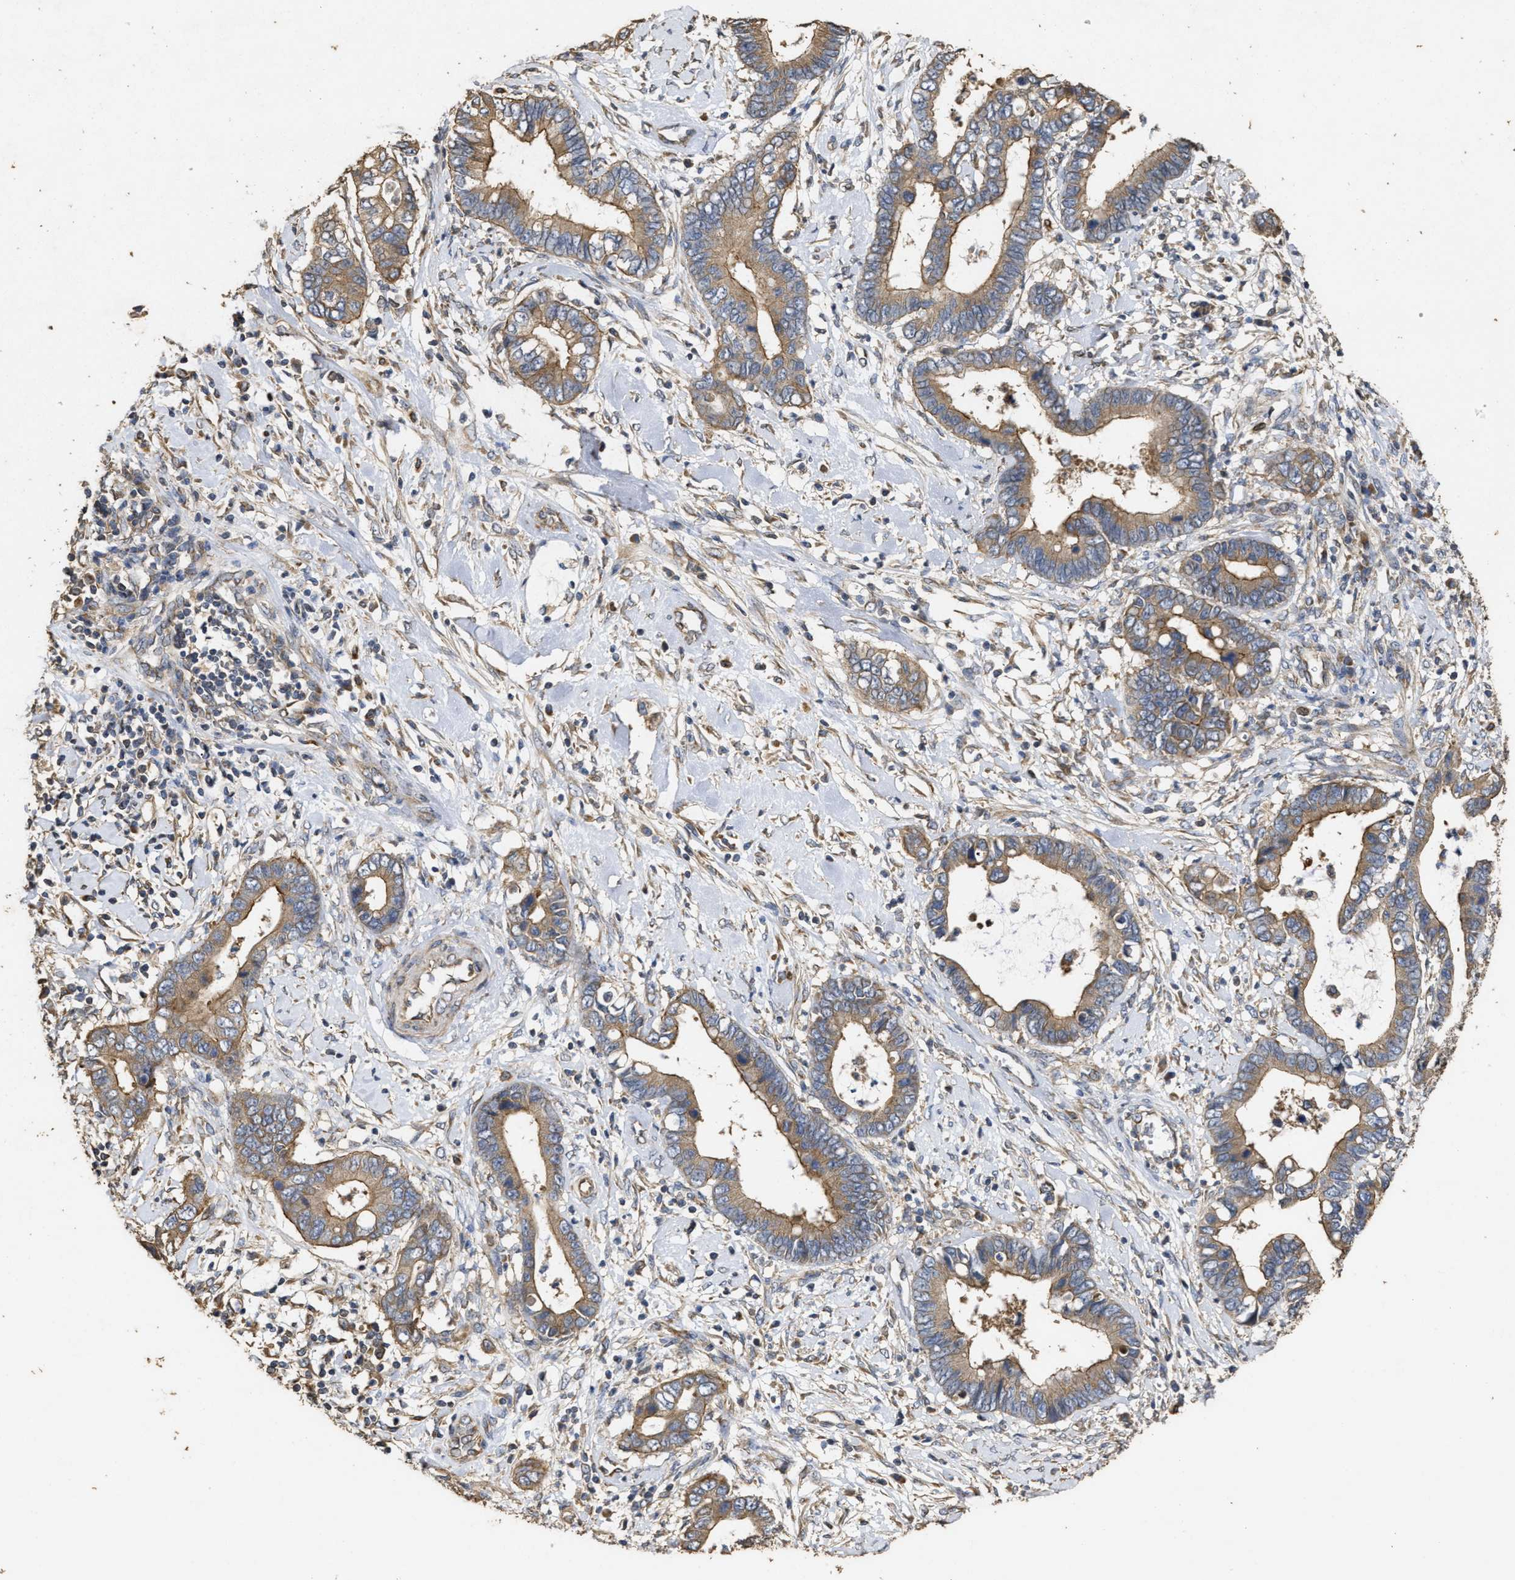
{"staining": {"intensity": "weak", "quantity": ">75%", "location": "cytoplasmic/membranous"}, "tissue": "cervical cancer", "cell_type": "Tumor cells", "image_type": "cancer", "snomed": [{"axis": "morphology", "description": "Adenocarcinoma, NOS"}, {"axis": "topography", "description": "Cervix"}], "caption": "Cervical cancer (adenocarcinoma) stained for a protein shows weak cytoplasmic/membranous positivity in tumor cells.", "gene": "NAV1", "patient": {"sex": "female", "age": 44}}